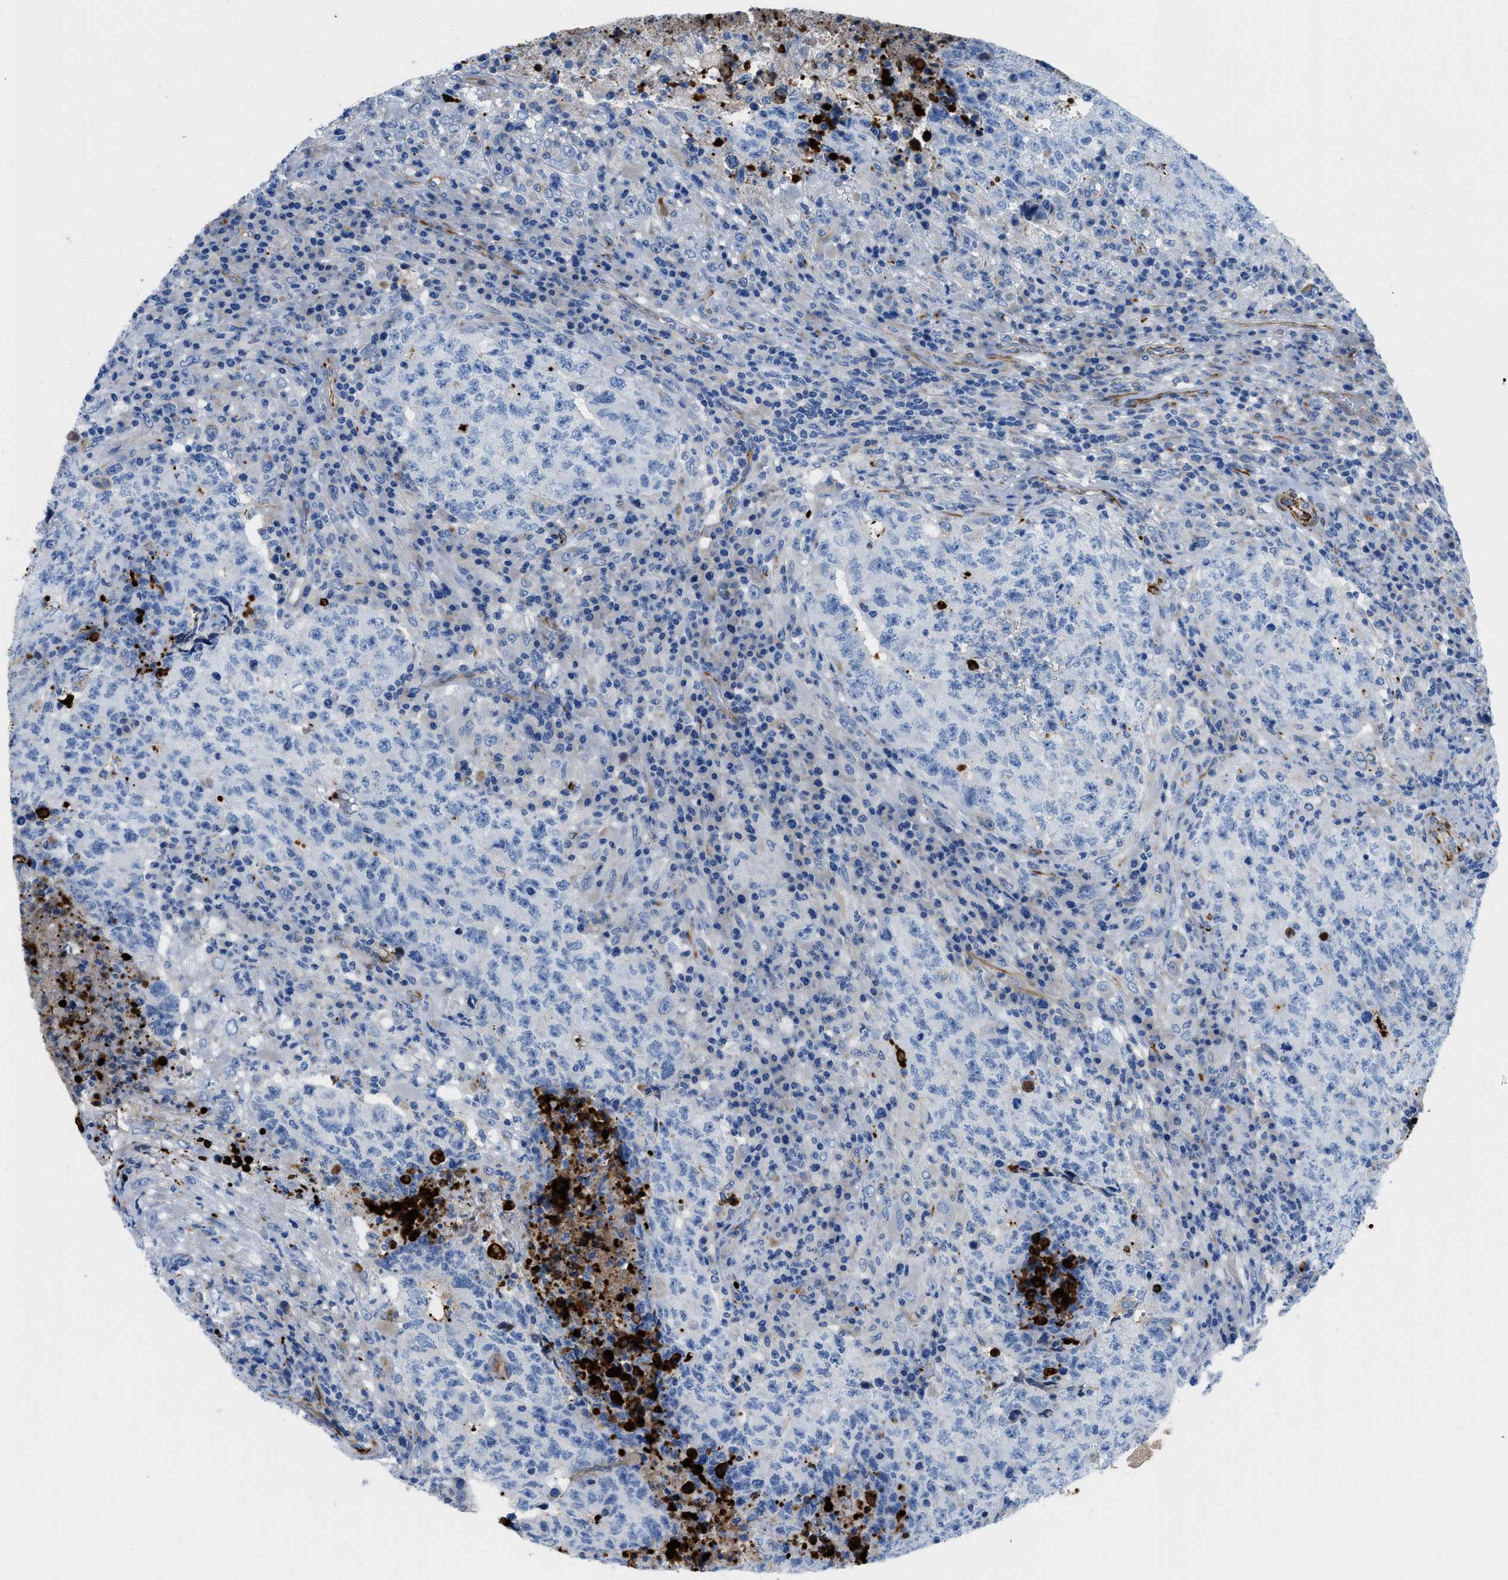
{"staining": {"intensity": "negative", "quantity": "none", "location": "none"}, "tissue": "testis cancer", "cell_type": "Tumor cells", "image_type": "cancer", "snomed": [{"axis": "morphology", "description": "Necrosis, NOS"}, {"axis": "morphology", "description": "Carcinoma, Embryonal, NOS"}, {"axis": "topography", "description": "Testis"}], "caption": "Image shows no significant protein staining in tumor cells of testis cancer.", "gene": "XCR1", "patient": {"sex": "male", "age": 19}}